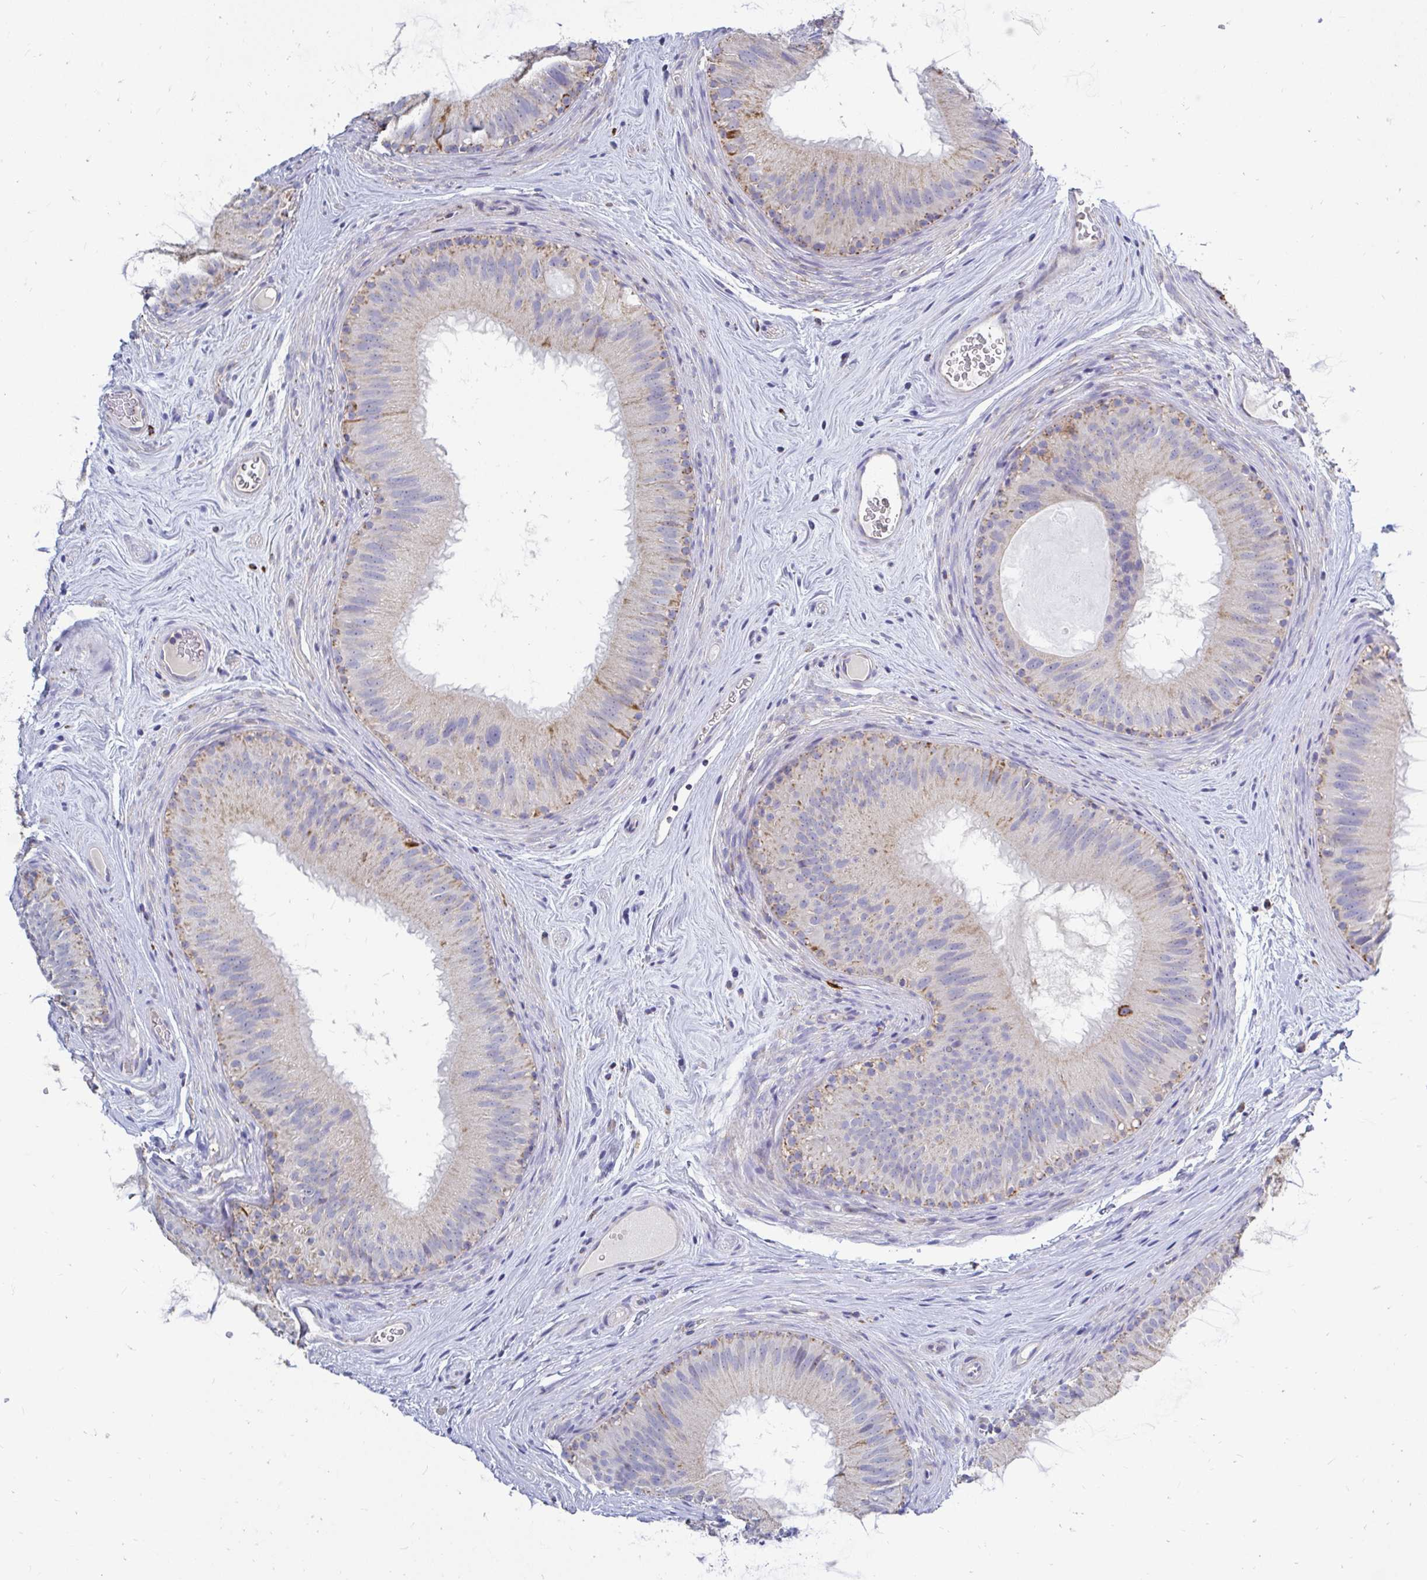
{"staining": {"intensity": "strong", "quantity": "<25%", "location": "cytoplasmic/membranous"}, "tissue": "epididymis", "cell_type": "Glandular cells", "image_type": "normal", "snomed": [{"axis": "morphology", "description": "Normal tissue, NOS"}, {"axis": "topography", "description": "Epididymis"}], "caption": "Epididymis stained with a brown dye reveals strong cytoplasmic/membranous positive expression in approximately <25% of glandular cells.", "gene": "OR10R2", "patient": {"sex": "male", "age": 44}}